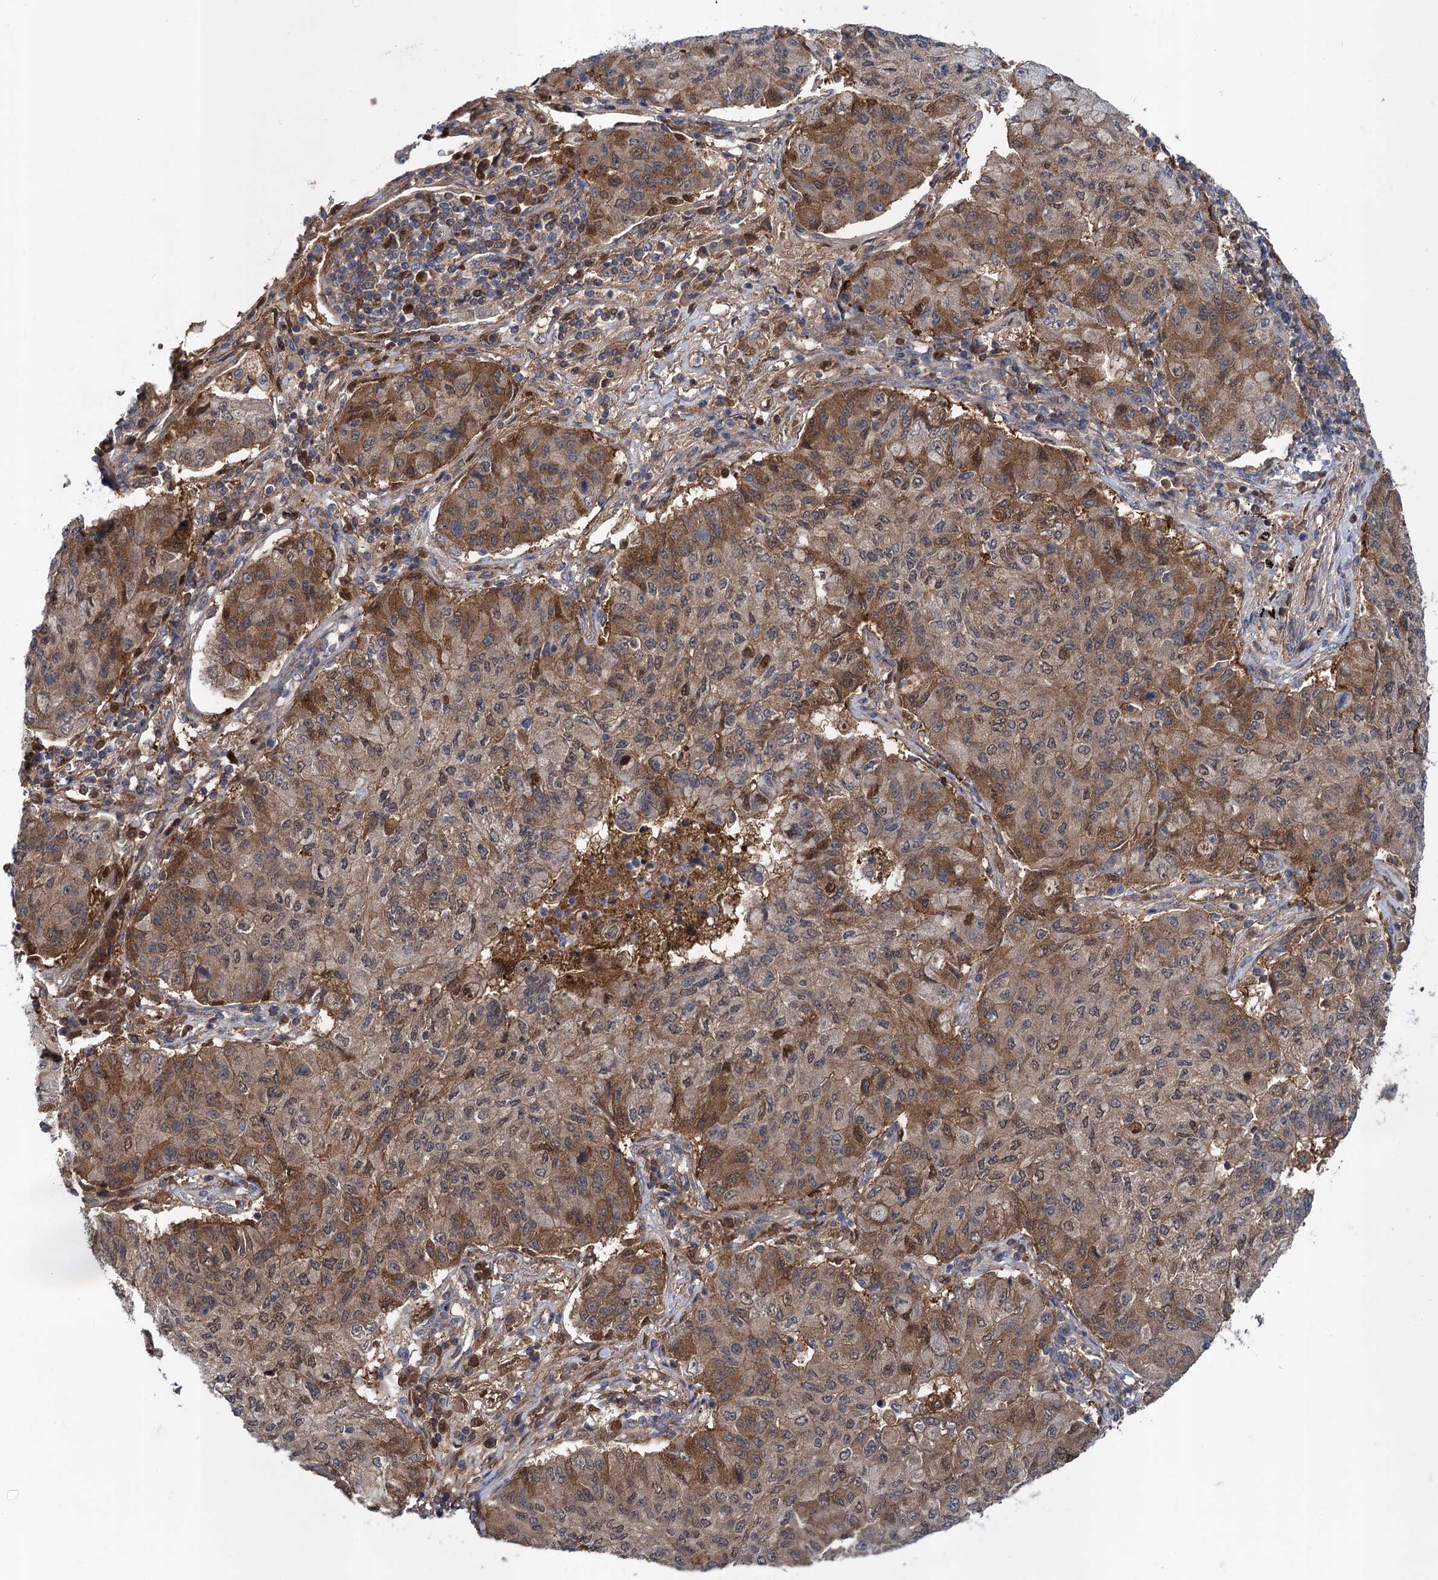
{"staining": {"intensity": "moderate", "quantity": ">75%", "location": "cytoplasmic/membranous"}, "tissue": "lung cancer", "cell_type": "Tumor cells", "image_type": "cancer", "snomed": [{"axis": "morphology", "description": "Squamous cell carcinoma, NOS"}, {"axis": "topography", "description": "Lung"}], "caption": "Brown immunohistochemical staining in human lung squamous cell carcinoma shows moderate cytoplasmic/membranous expression in about >75% of tumor cells.", "gene": "GLO1", "patient": {"sex": "male", "age": 74}}